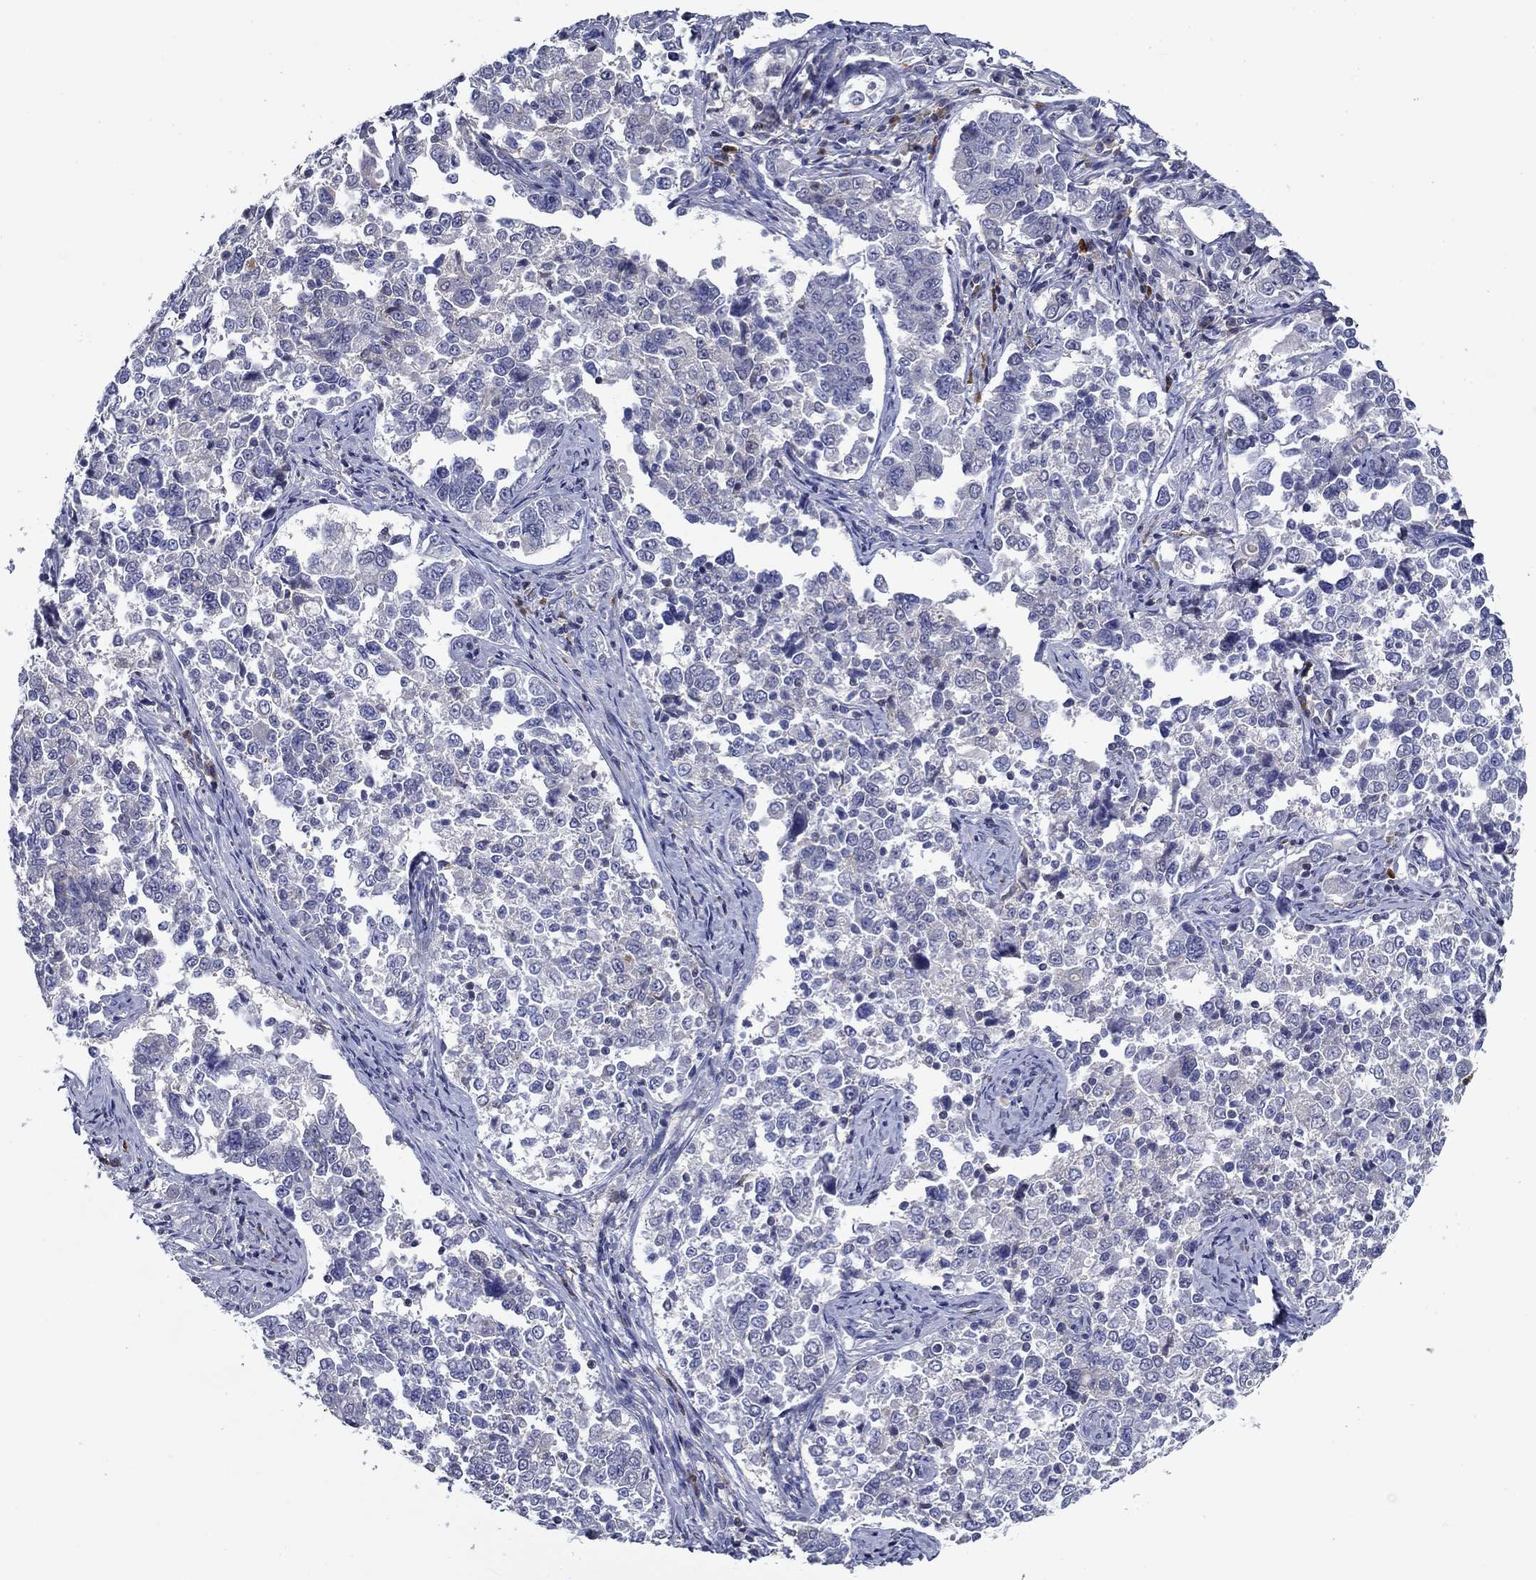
{"staining": {"intensity": "negative", "quantity": "none", "location": "none"}, "tissue": "endometrial cancer", "cell_type": "Tumor cells", "image_type": "cancer", "snomed": [{"axis": "morphology", "description": "Adenocarcinoma, NOS"}, {"axis": "topography", "description": "Endometrium"}], "caption": "A high-resolution micrograph shows IHC staining of adenocarcinoma (endometrial), which exhibits no significant positivity in tumor cells.", "gene": "POU2F2", "patient": {"sex": "female", "age": 43}}